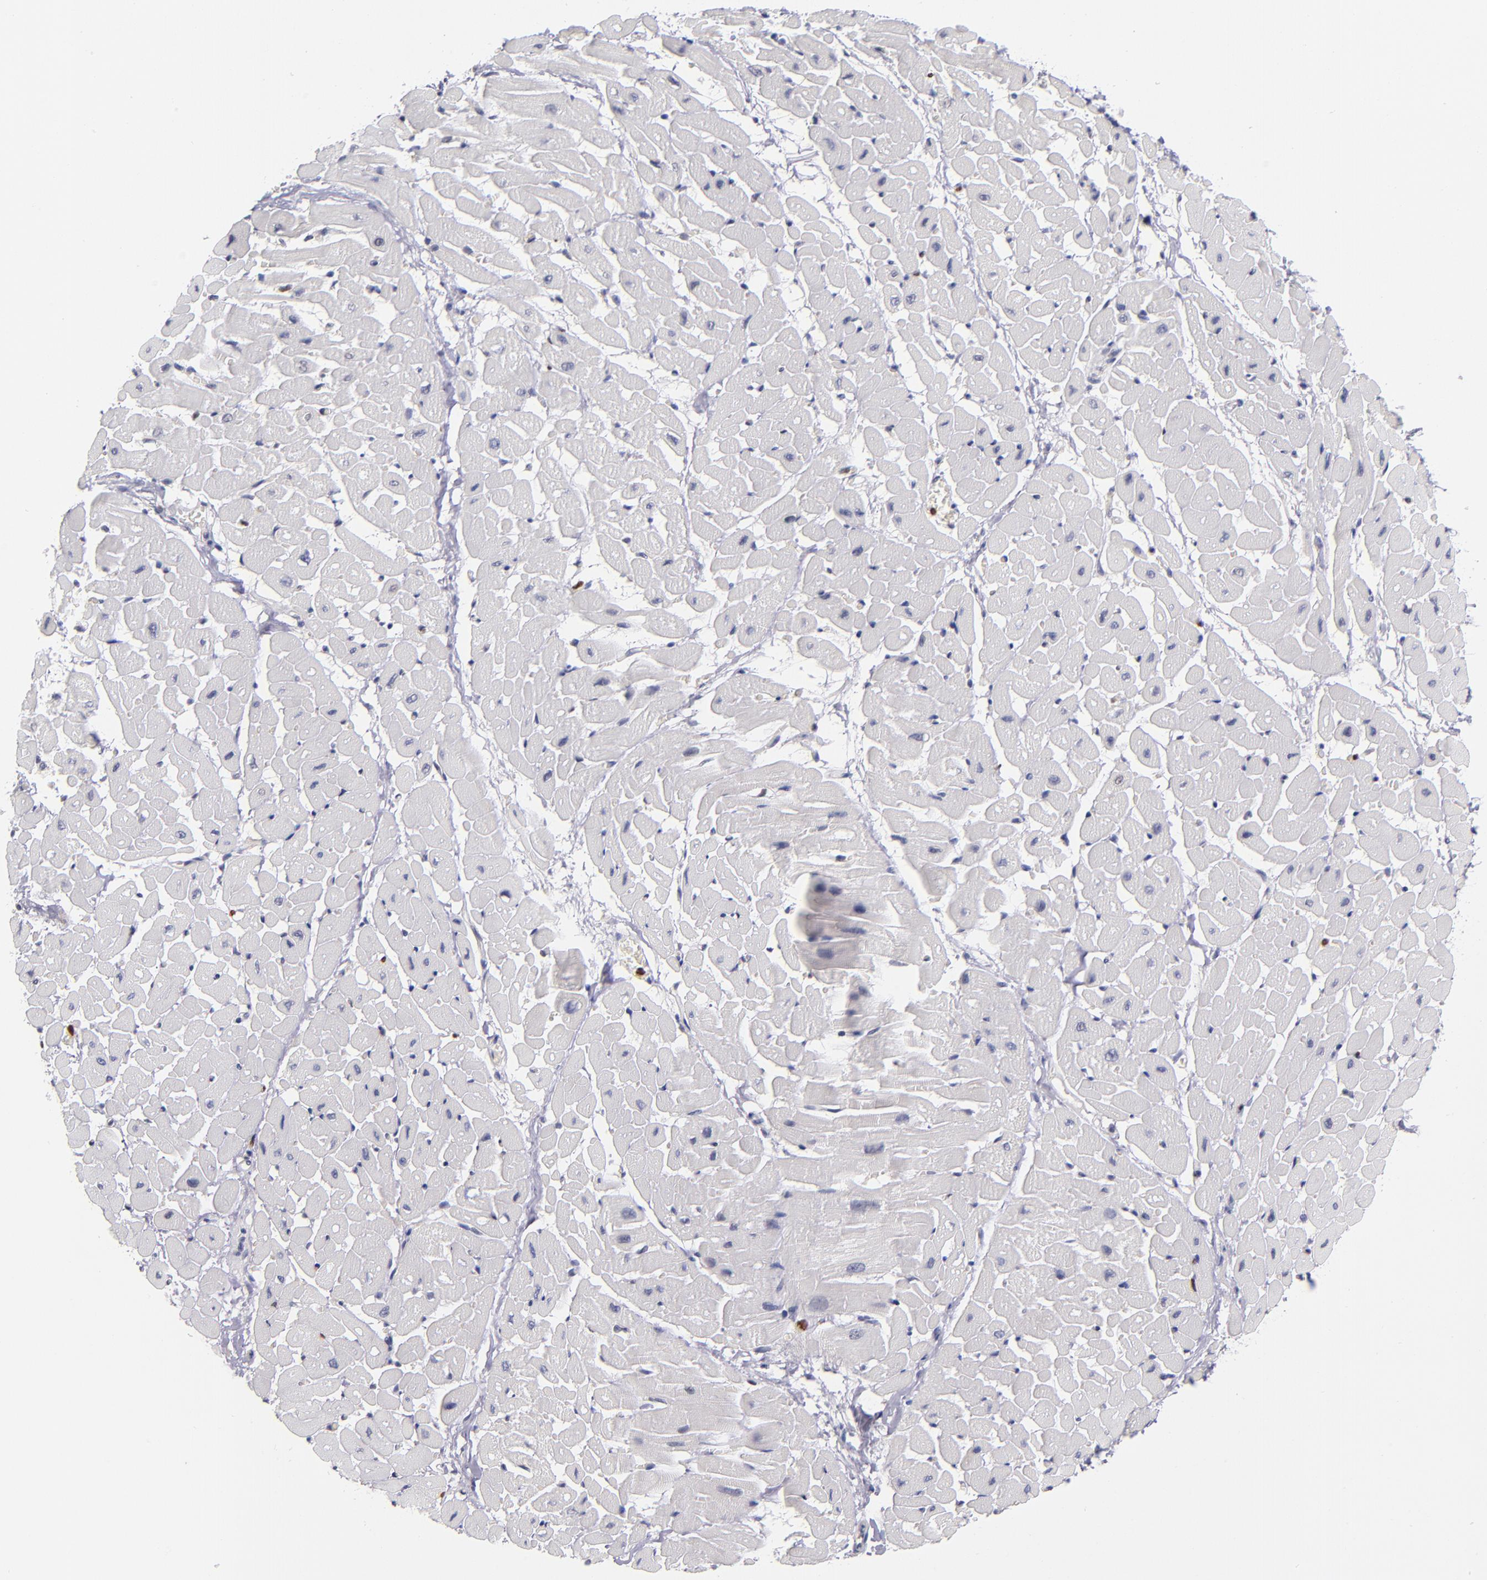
{"staining": {"intensity": "negative", "quantity": "none", "location": "none"}, "tissue": "heart muscle", "cell_type": "Cardiomyocytes", "image_type": "normal", "snomed": [{"axis": "morphology", "description": "Normal tissue, NOS"}, {"axis": "topography", "description": "Heart"}], "caption": "Immunohistochemistry (IHC) of normal human heart muscle shows no expression in cardiomyocytes.", "gene": "CDKL5", "patient": {"sex": "male", "age": 45}}